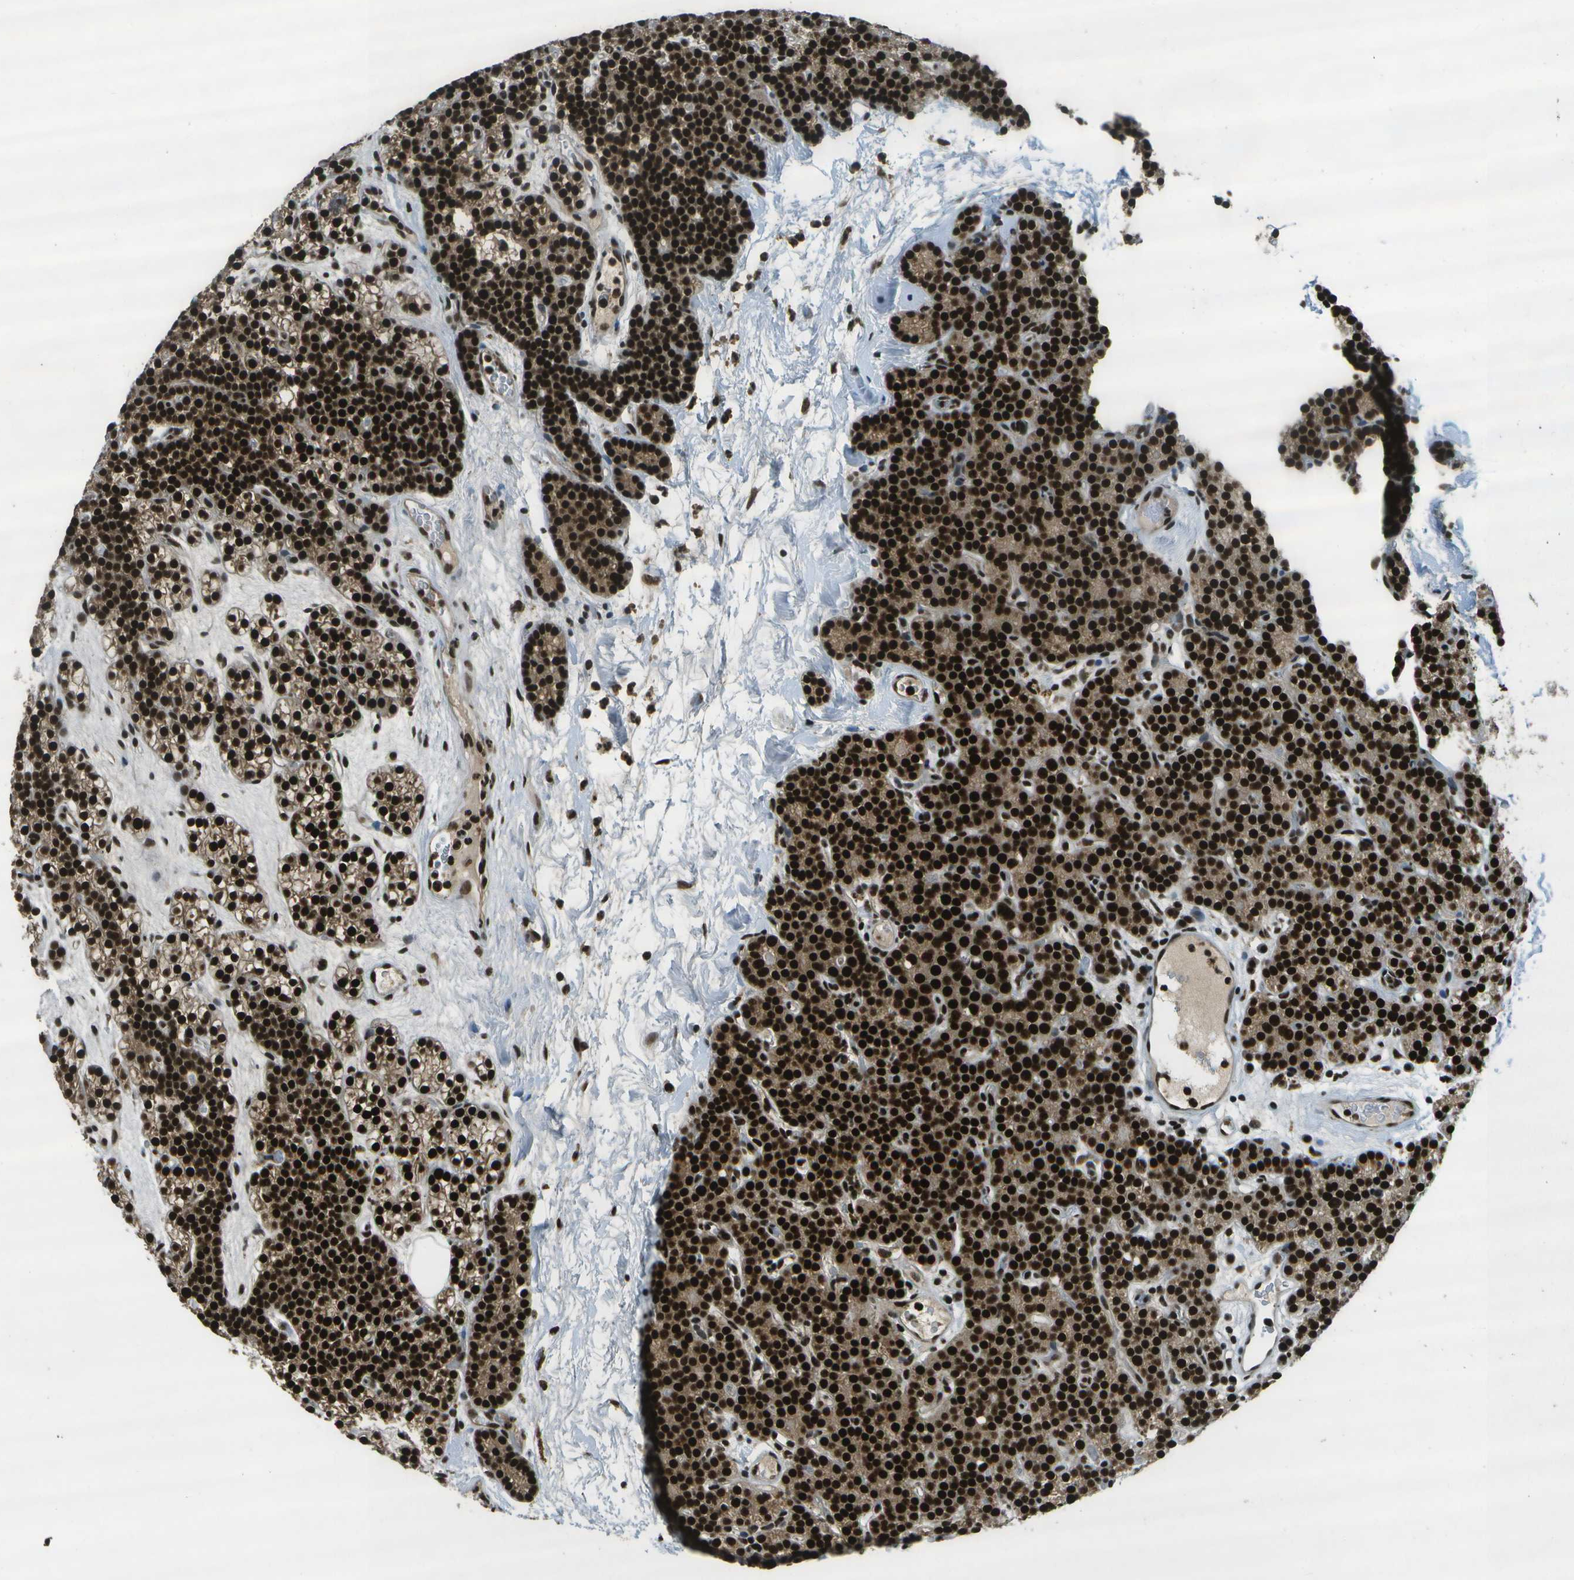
{"staining": {"intensity": "strong", "quantity": ">75%", "location": "cytoplasmic/membranous,nuclear"}, "tissue": "parathyroid gland", "cell_type": "Glandular cells", "image_type": "normal", "snomed": [{"axis": "morphology", "description": "Normal tissue, NOS"}, {"axis": "morphology", "description": "Adenoma, NOS"}, {"axis": "topography", "description": "Parathyroid gland"}], "caption": "Strong cytoplasmic/membranous,nuclear staining is seen in approximately >75% of glandular cells in unremarkable parathyroid gland.", "gene": "GANC", "patient": {"sex": "female", "age": 54}}